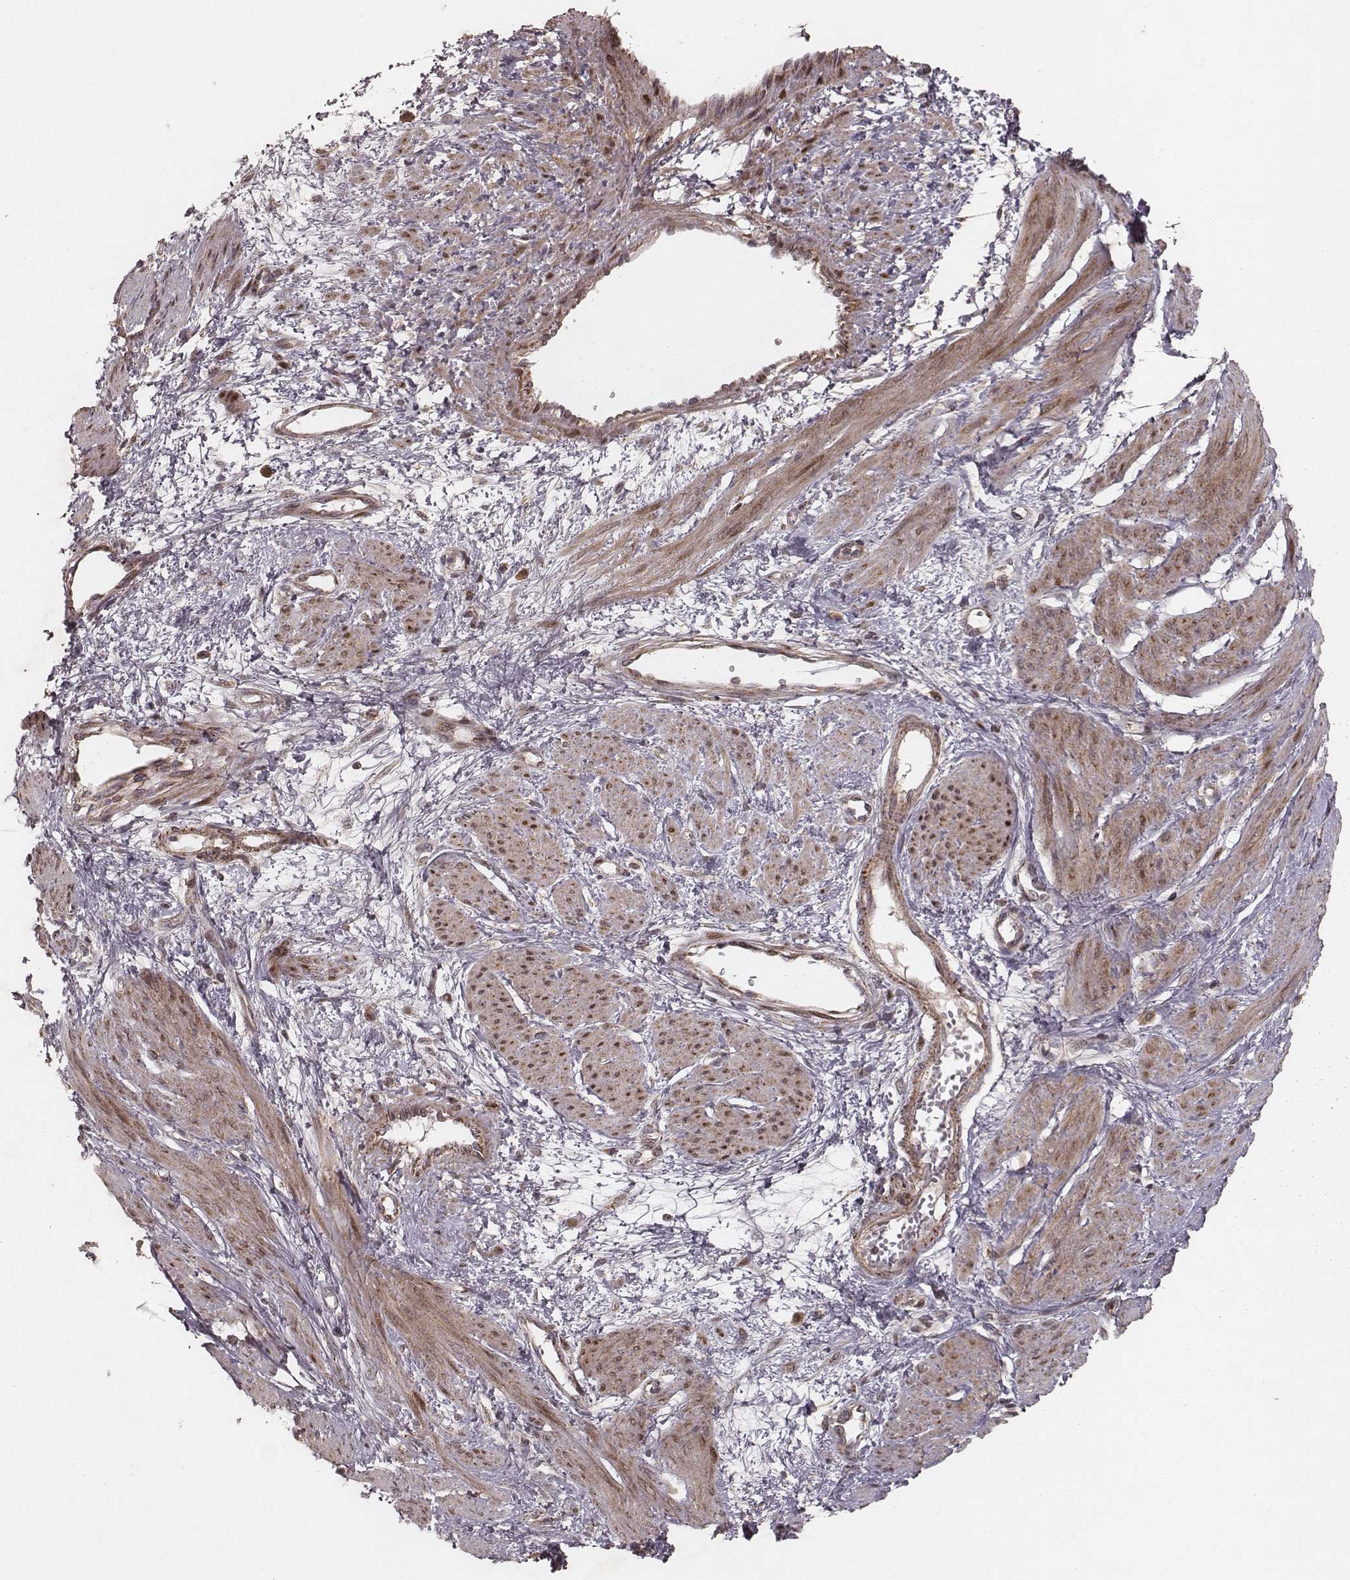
{"staining": {"intensity": "moderate", "quantity": ">75%", "location": "cytoplasmic/membranous"}, "tissue": "smooth muscle", "cell_type": "Smooth muscle cells", "image_type": "normal", "snomed": [{"axis": "morphology", "description": "Normal tissue, NOS"}, {"axis": "topography", "description": "Smooth muscle"}, {"axis": "topography", "description": "Uterus"}], "caption": "IHC staining of unremarkable smooth muscle, which reveals medium levels of moderate cytoplasmic/membranous expression in approximately >75% of smooth muscle cells indicating moderate cytoplasmic/membranous protein expression. The staining was performed using DAB (brown) for protein detection and nuclei were counterstained in hematoxylin (blue).", "gene": "NDUFA7", "patient": {"sex": "female", "age": 39}}